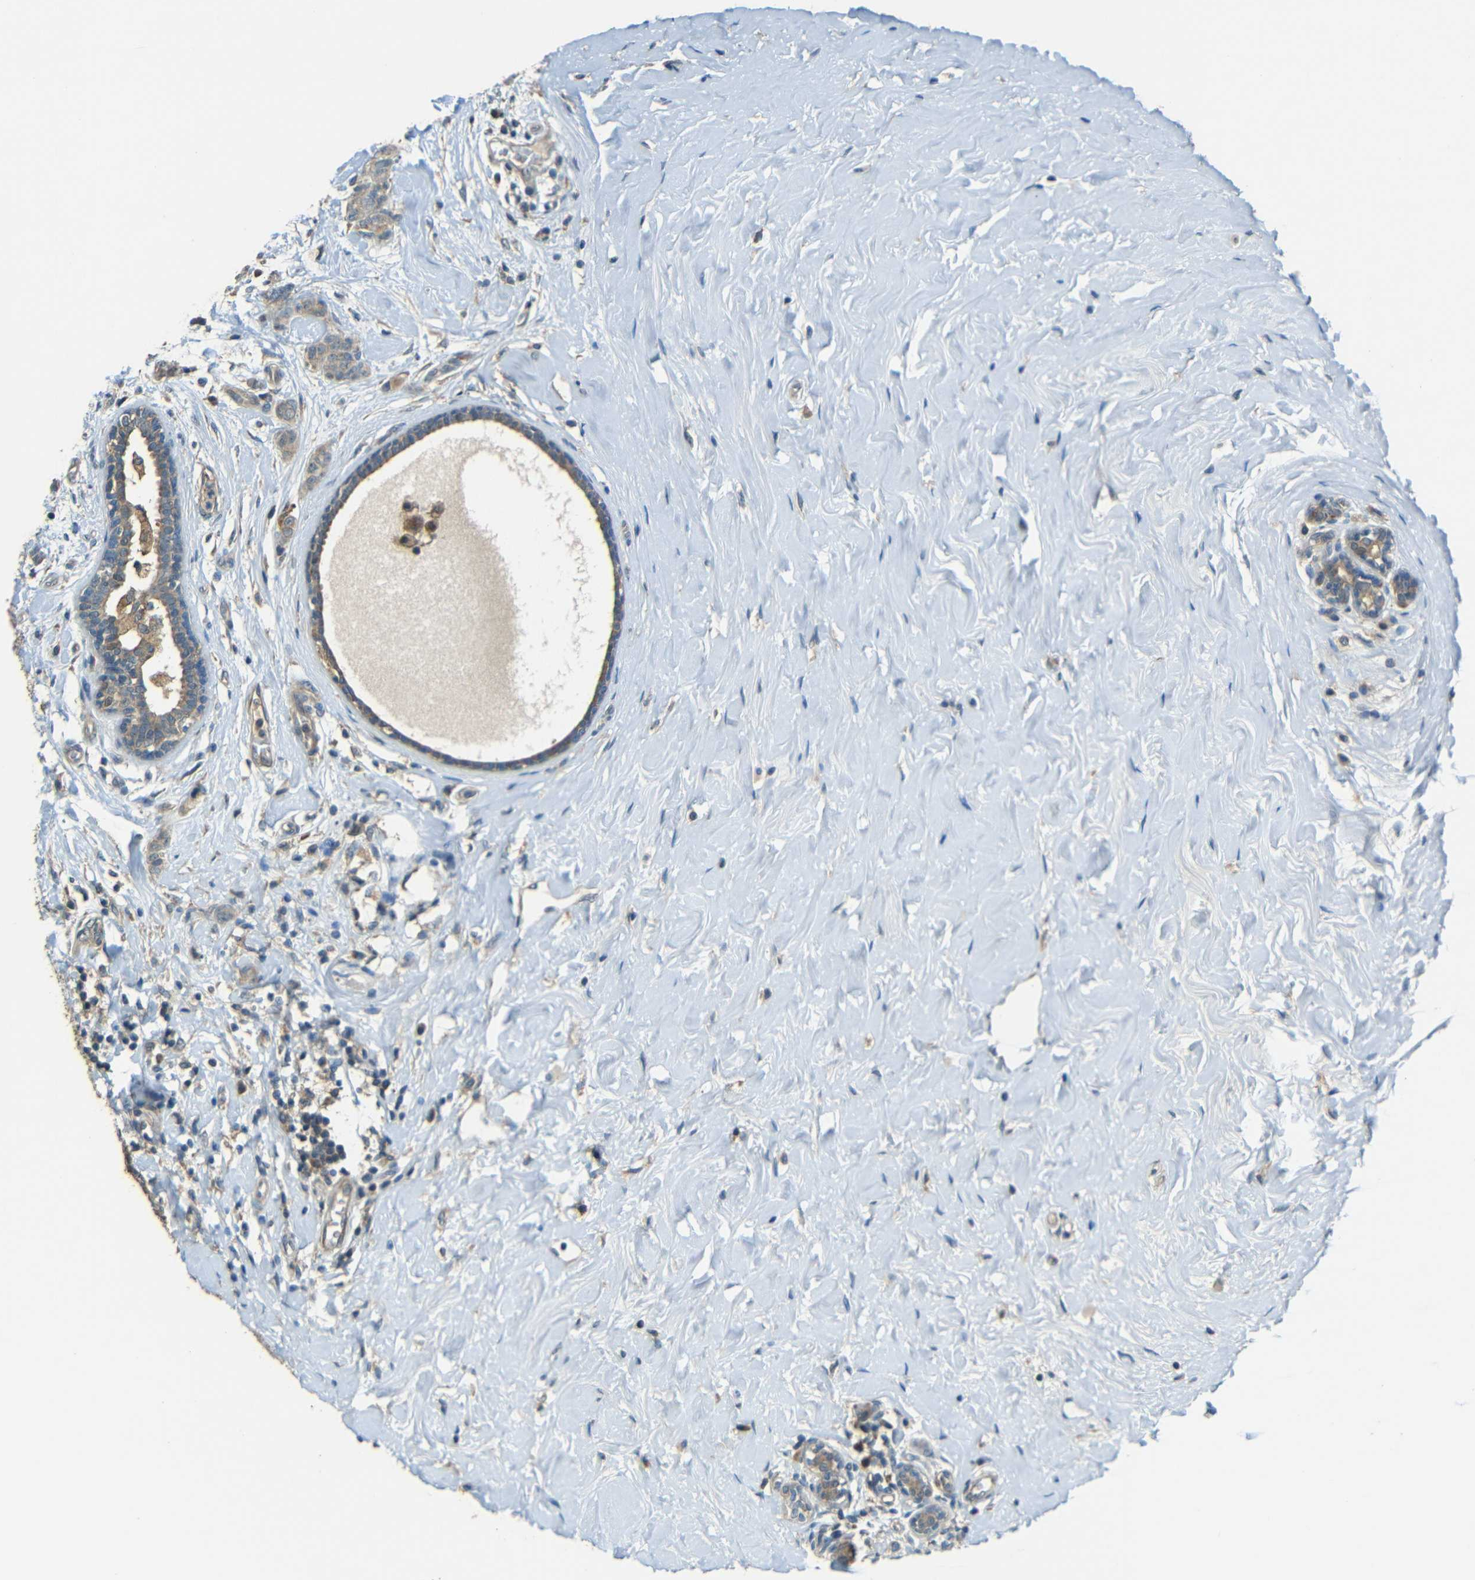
{"staining": {"intensity": "weak", "quantity": ">75%", "location": "cytoplasmic/membranous"}, "tissue": "breast cancer", "cell_type": "Tumor cells", "image_type": "cancer", "snomed": [{"axis": "morphology", "description": "Normal tissue, NOS"}, {"axis": "morphology", "description": "Duct carcinoma"}, {"axis": "topography", "description": "Breast"}], "caption": "Breast invasive ductal carcinoma stained with a brown dye demonstrates weak cytoplasmic/membranous positive expression in approximately >75% of tumor cells.", "gene": "FNDC3A", "patient": {"sex": "female", "age": 40}}